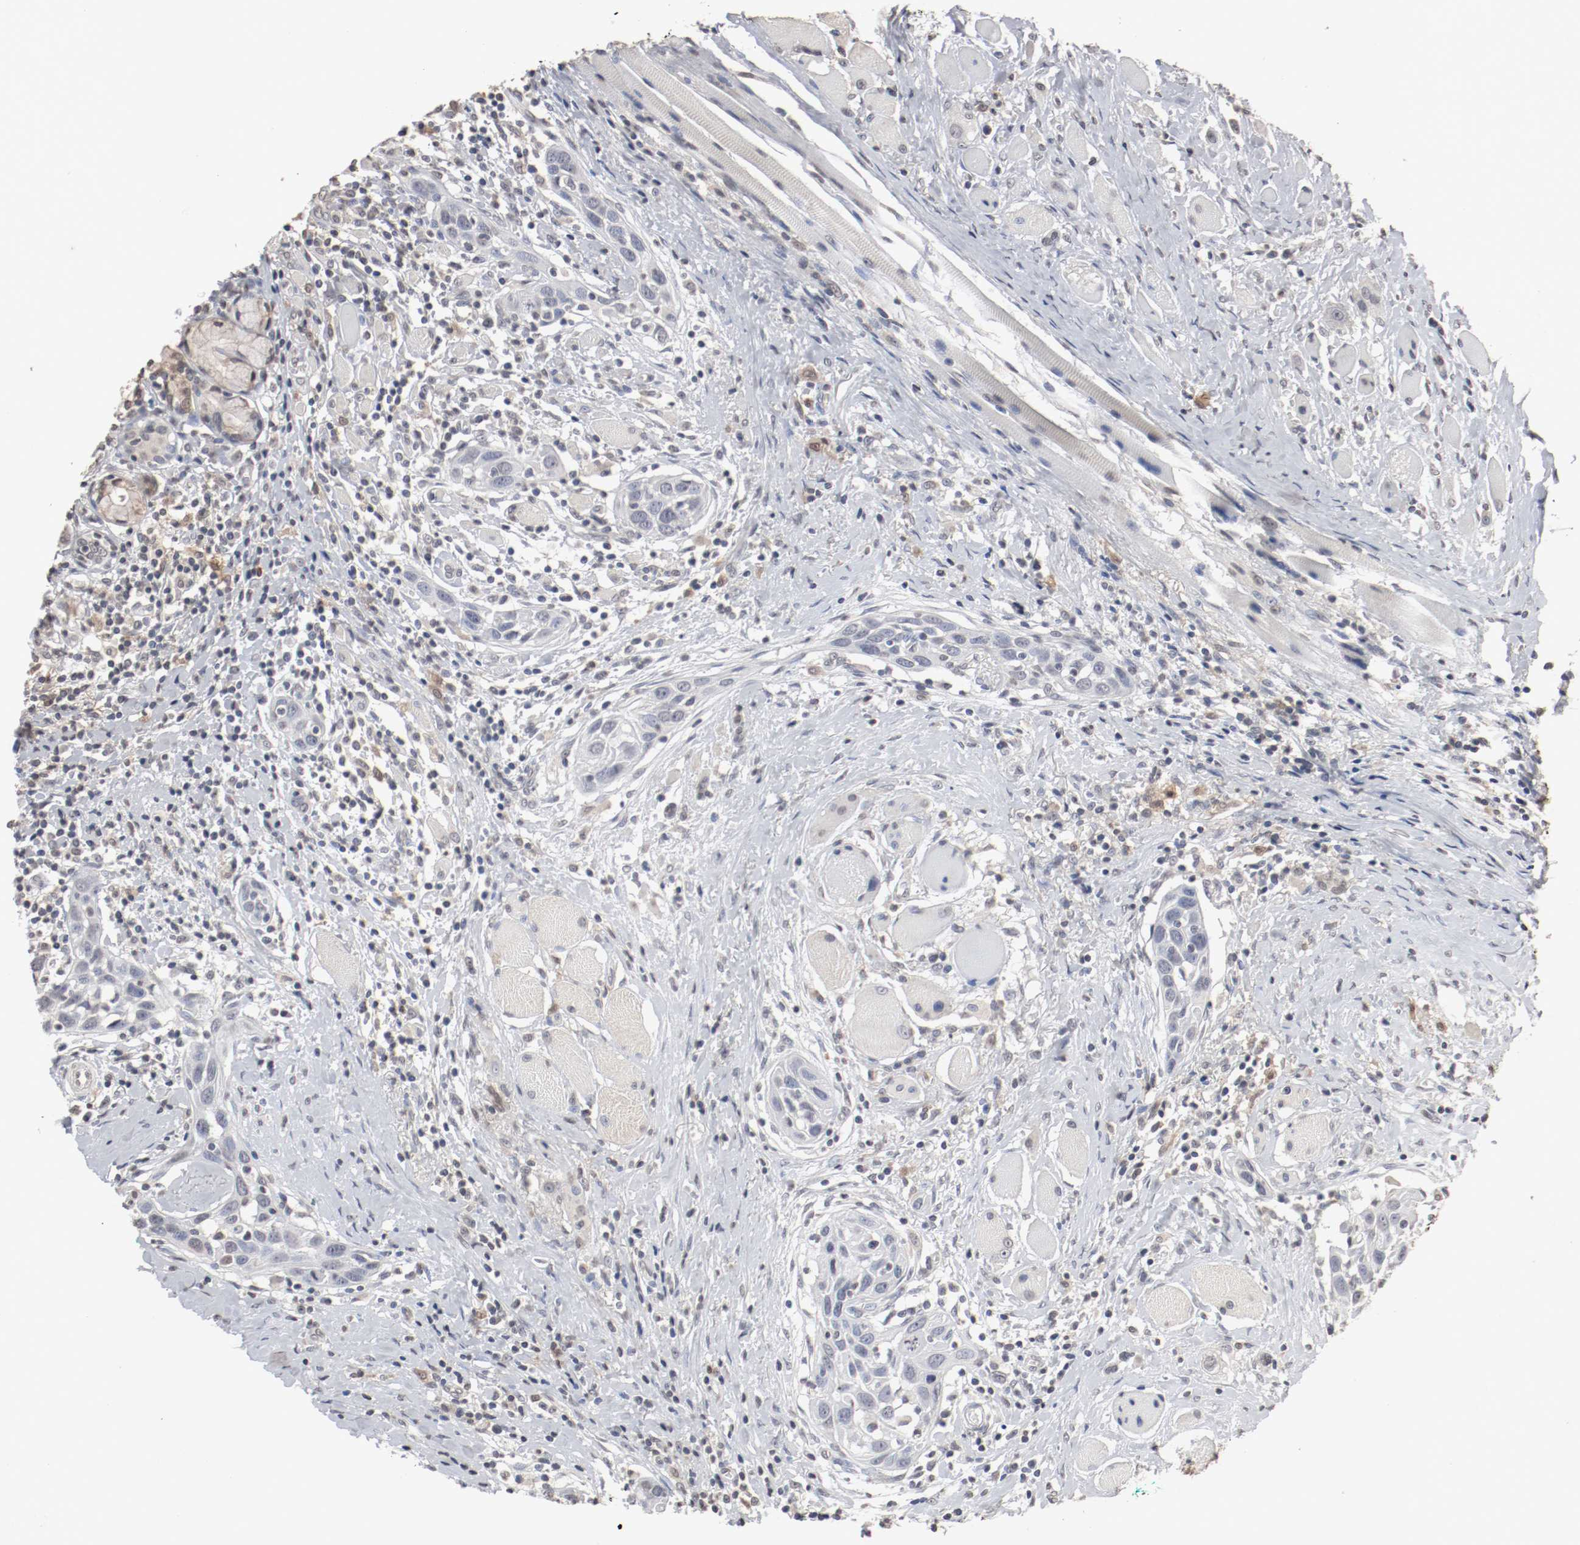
{"staining": {"intensity": "negative", "quantity": "none", "location": "none"}, "tissue": "head and neck cancer", "cell_type": "Tumor cells", "image_type": "cancer", "snomed": [{"axis": "morphology", "description": "Squamous cell carcinoma, NOS"}, {"axis": "topography", "description": "Oral tissue"}, {"axis": "topography", "description": "Head-Neck"}], "caption": "This is an immunohistochemistry histopathology image of human head and neck squamous cell carcinoma. There is no positivity in tumor cells.", "gene": "WASL", "patient": {"sex": "female", "age": 50}}